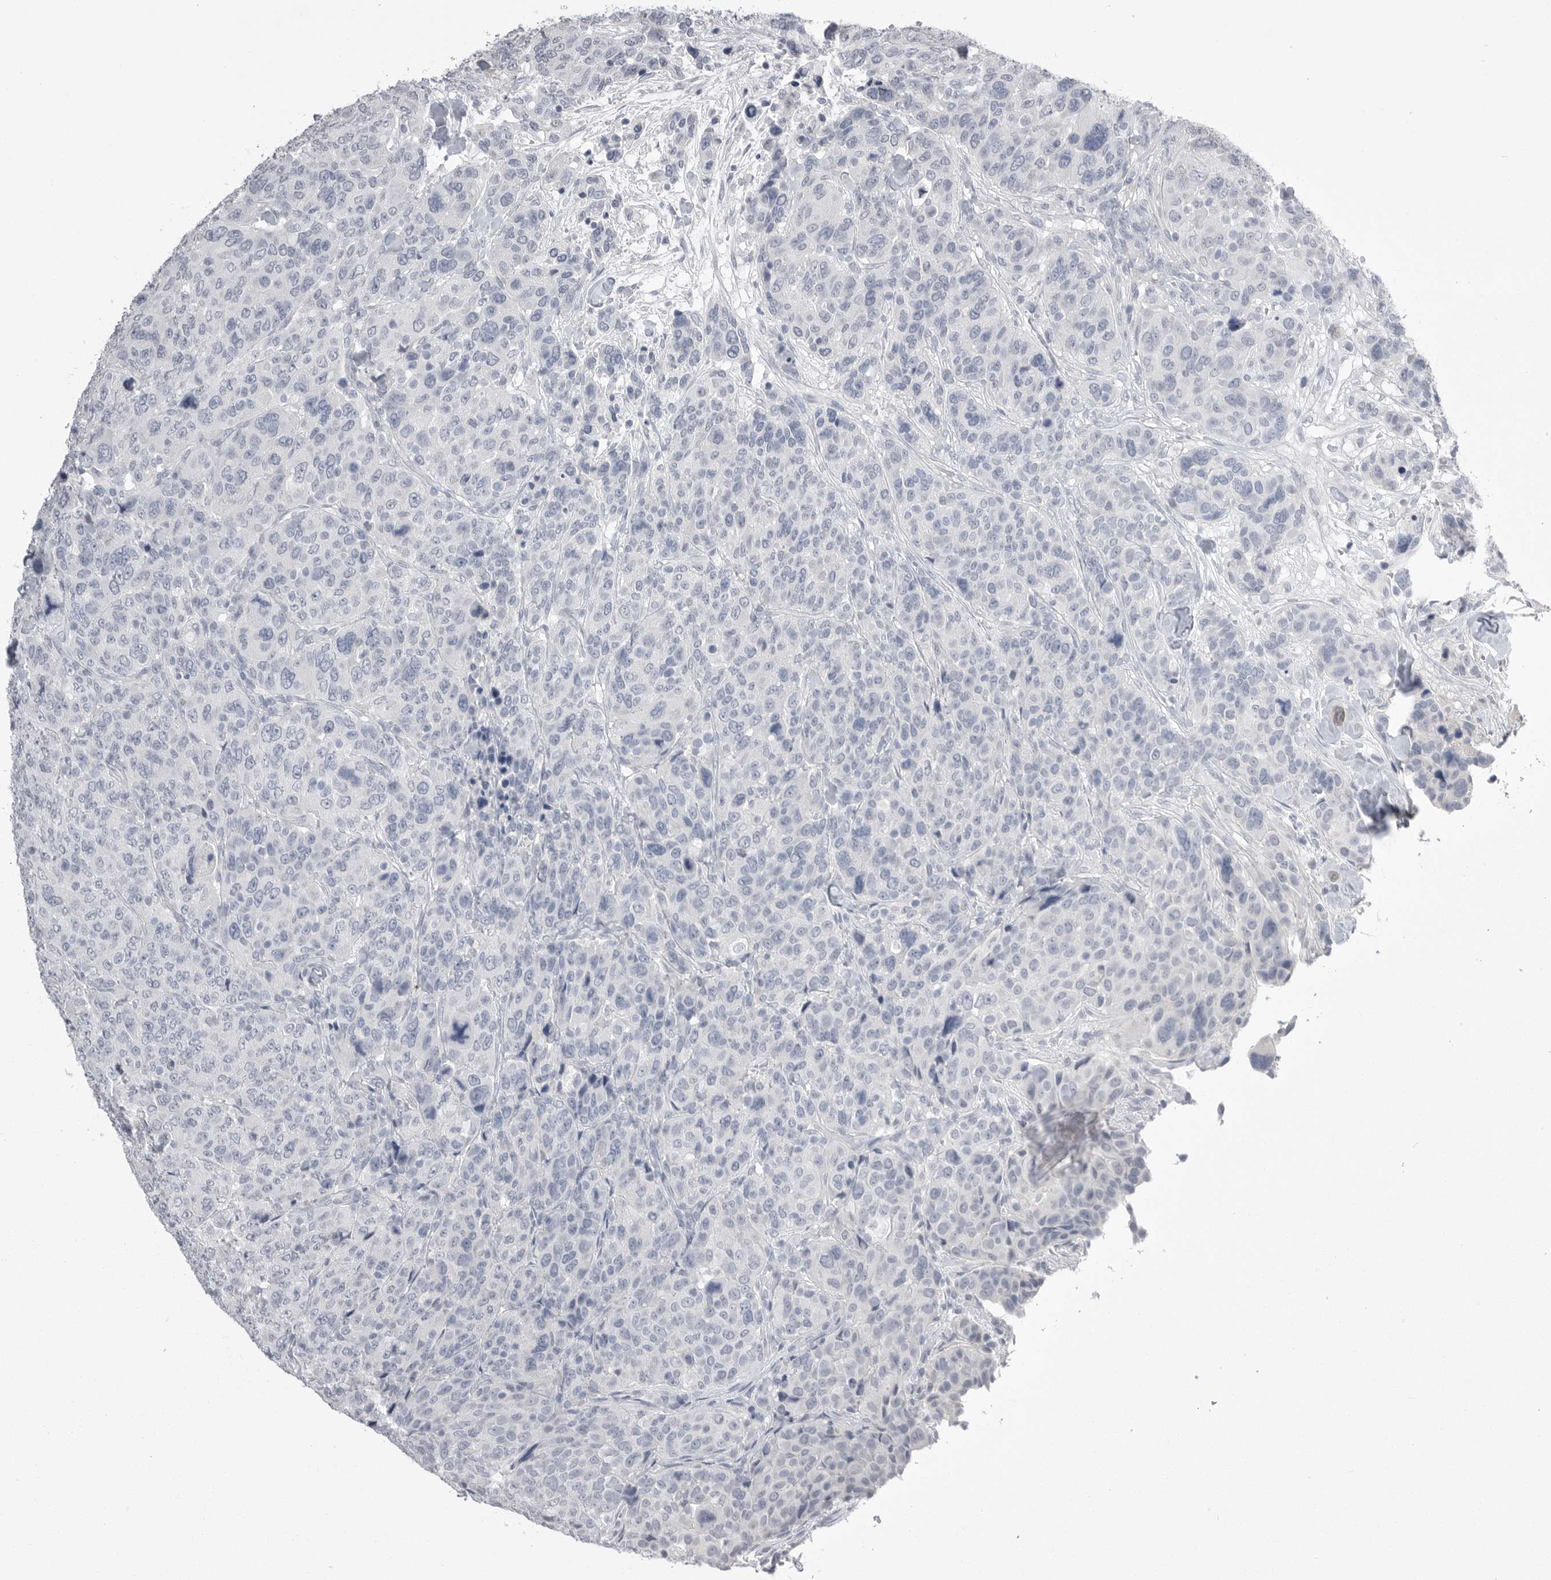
{"staining": {"intensity": "negative", "quantity": "none", "location": "none"}, "tissue": "breast cancer", "cell_type": "Tumor cells", "image_type": "cancer", "snomed": [{"axis": "morphology", "description": "Duct carcinoma"}, {"axis": "topography", "description": "Breast"}], "caption": "High power microscopy micrograph of an immunohistochemistry histopathology image of breast cancer, revealing no significant expression in tumor cells. The staining was performed using DAB to visualize the protein expression in brown, while the nuclei were stained in blue with hematoxylin (Magnification: 20x).", "gene": "CPB1", "patient": {"sex": "female", "age": 37}}